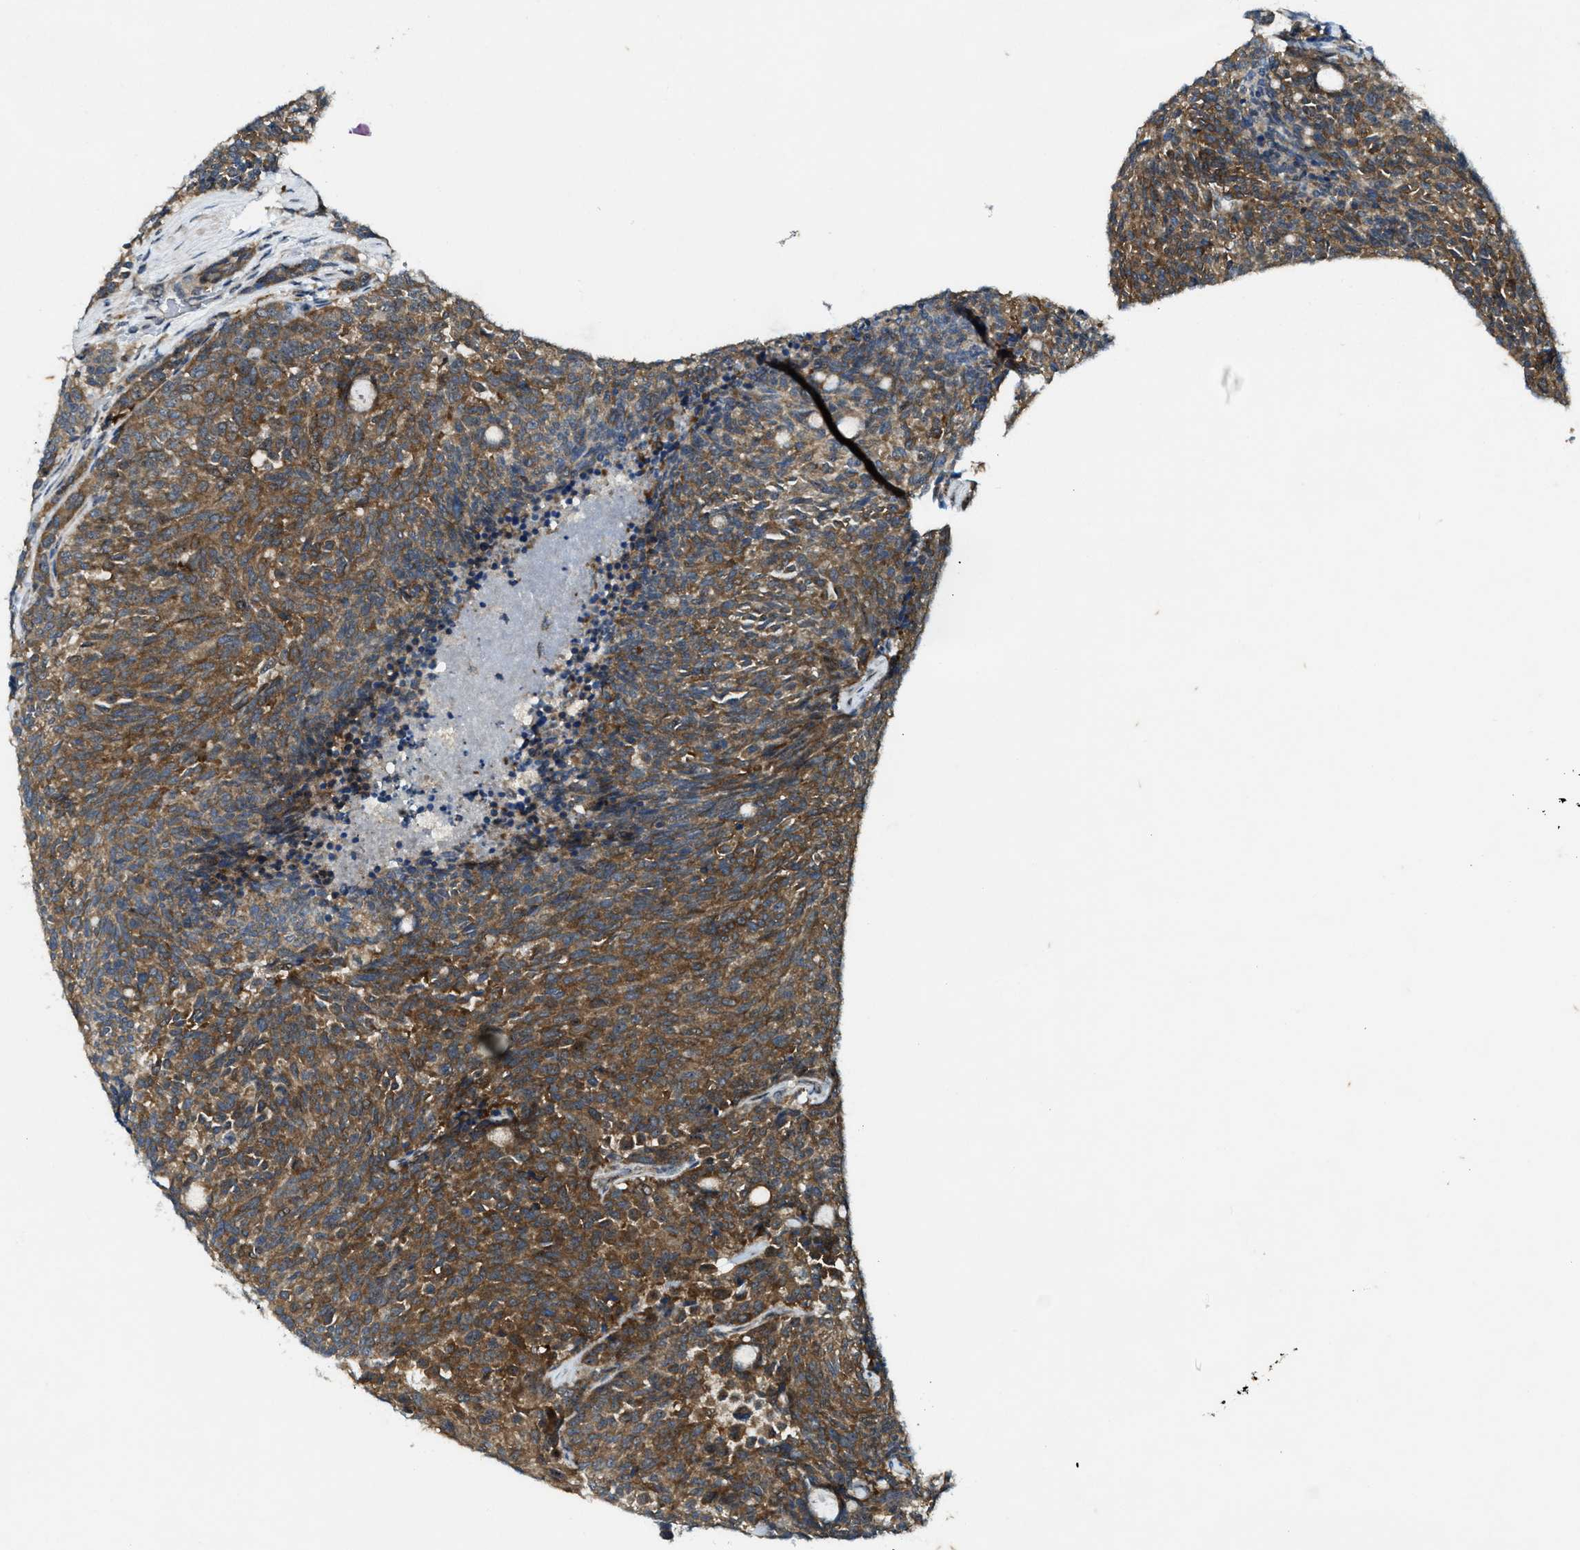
{"staining": {"intensity": "moderate", "quantity": ">75%", "location": "cytoplasmic/membranous"}, "tissue": "carcinoid", "cell_type": "Tumor cells", "image_type": "cancer", "snomed": [{"axis": "morphology", "description": "Carcinoid, malignant, NOS"}, {"axis": "topography", "description": "Pancreas"}], "caption": "Tumor cells display moderate cytoplasmic/membranous staining in approximately >75% of cells in carcinoid. (Stains: DAB in brown, nuclei in blue, Microscopy: brightfield microscopy at high magnification).", "gene": "LRRC72", "patient": {"sex": "female", "age": 54}}